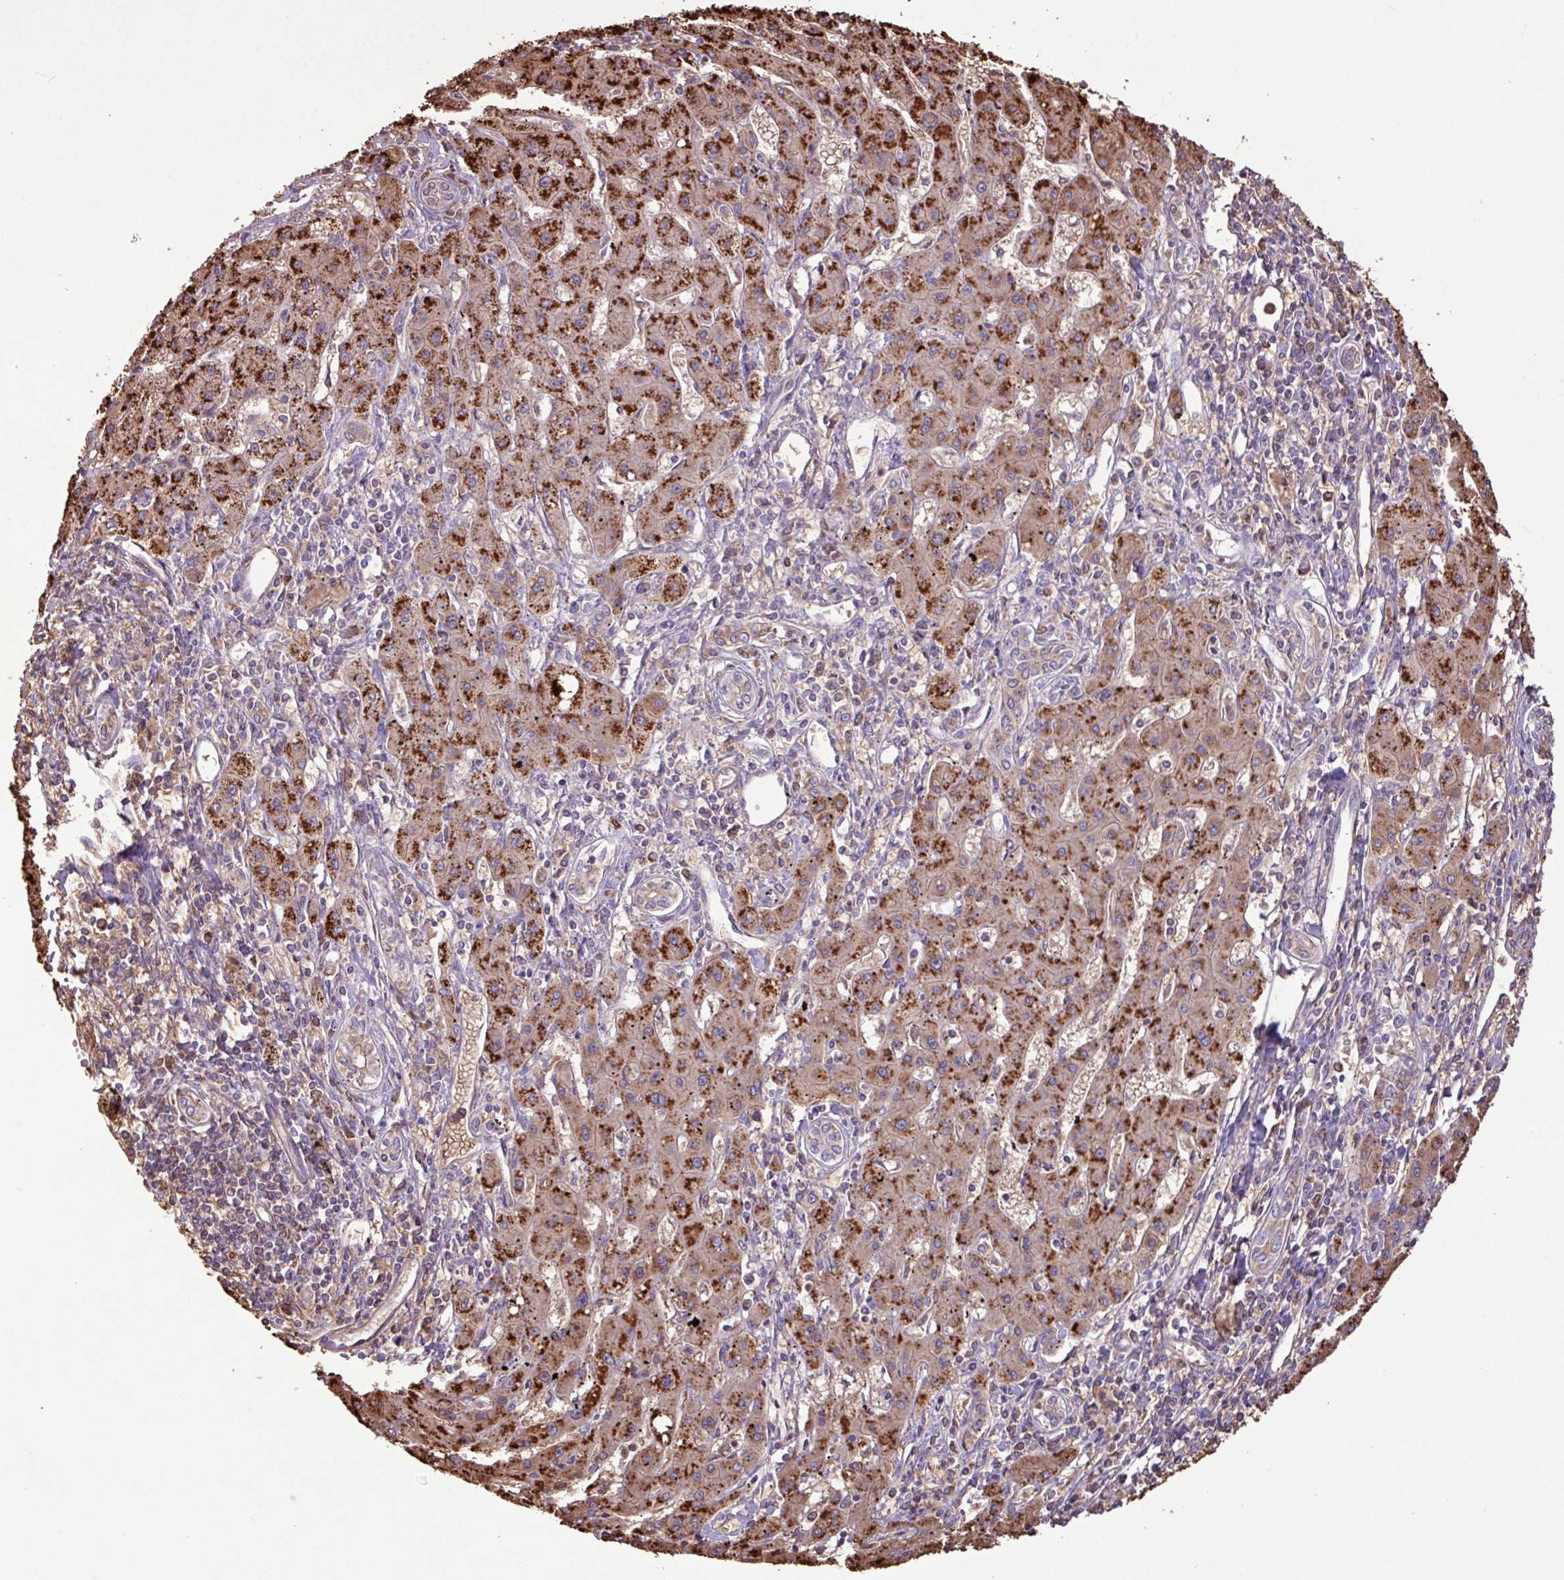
{"staining": {"intensity": "strong", "quantity": ">75%", "location": "cytoplasmic/membranous"}, "tissue": "liver cancer", "cell_type": "Tumor cells", "image_type": "cancer", "snomed": [{"axis": "morphology", "description": "Carcinoma, Hepatocellular, NOS"}, {"axis": "topography", "description": "Liver"}], "caption": "Strong cytoplasmic/membranous expression is seen in about >75% of tumor cells in liver hepatocellular carcinoma.", "gene": "CHST11", "patient": {"sex": "male", "age": 72}}